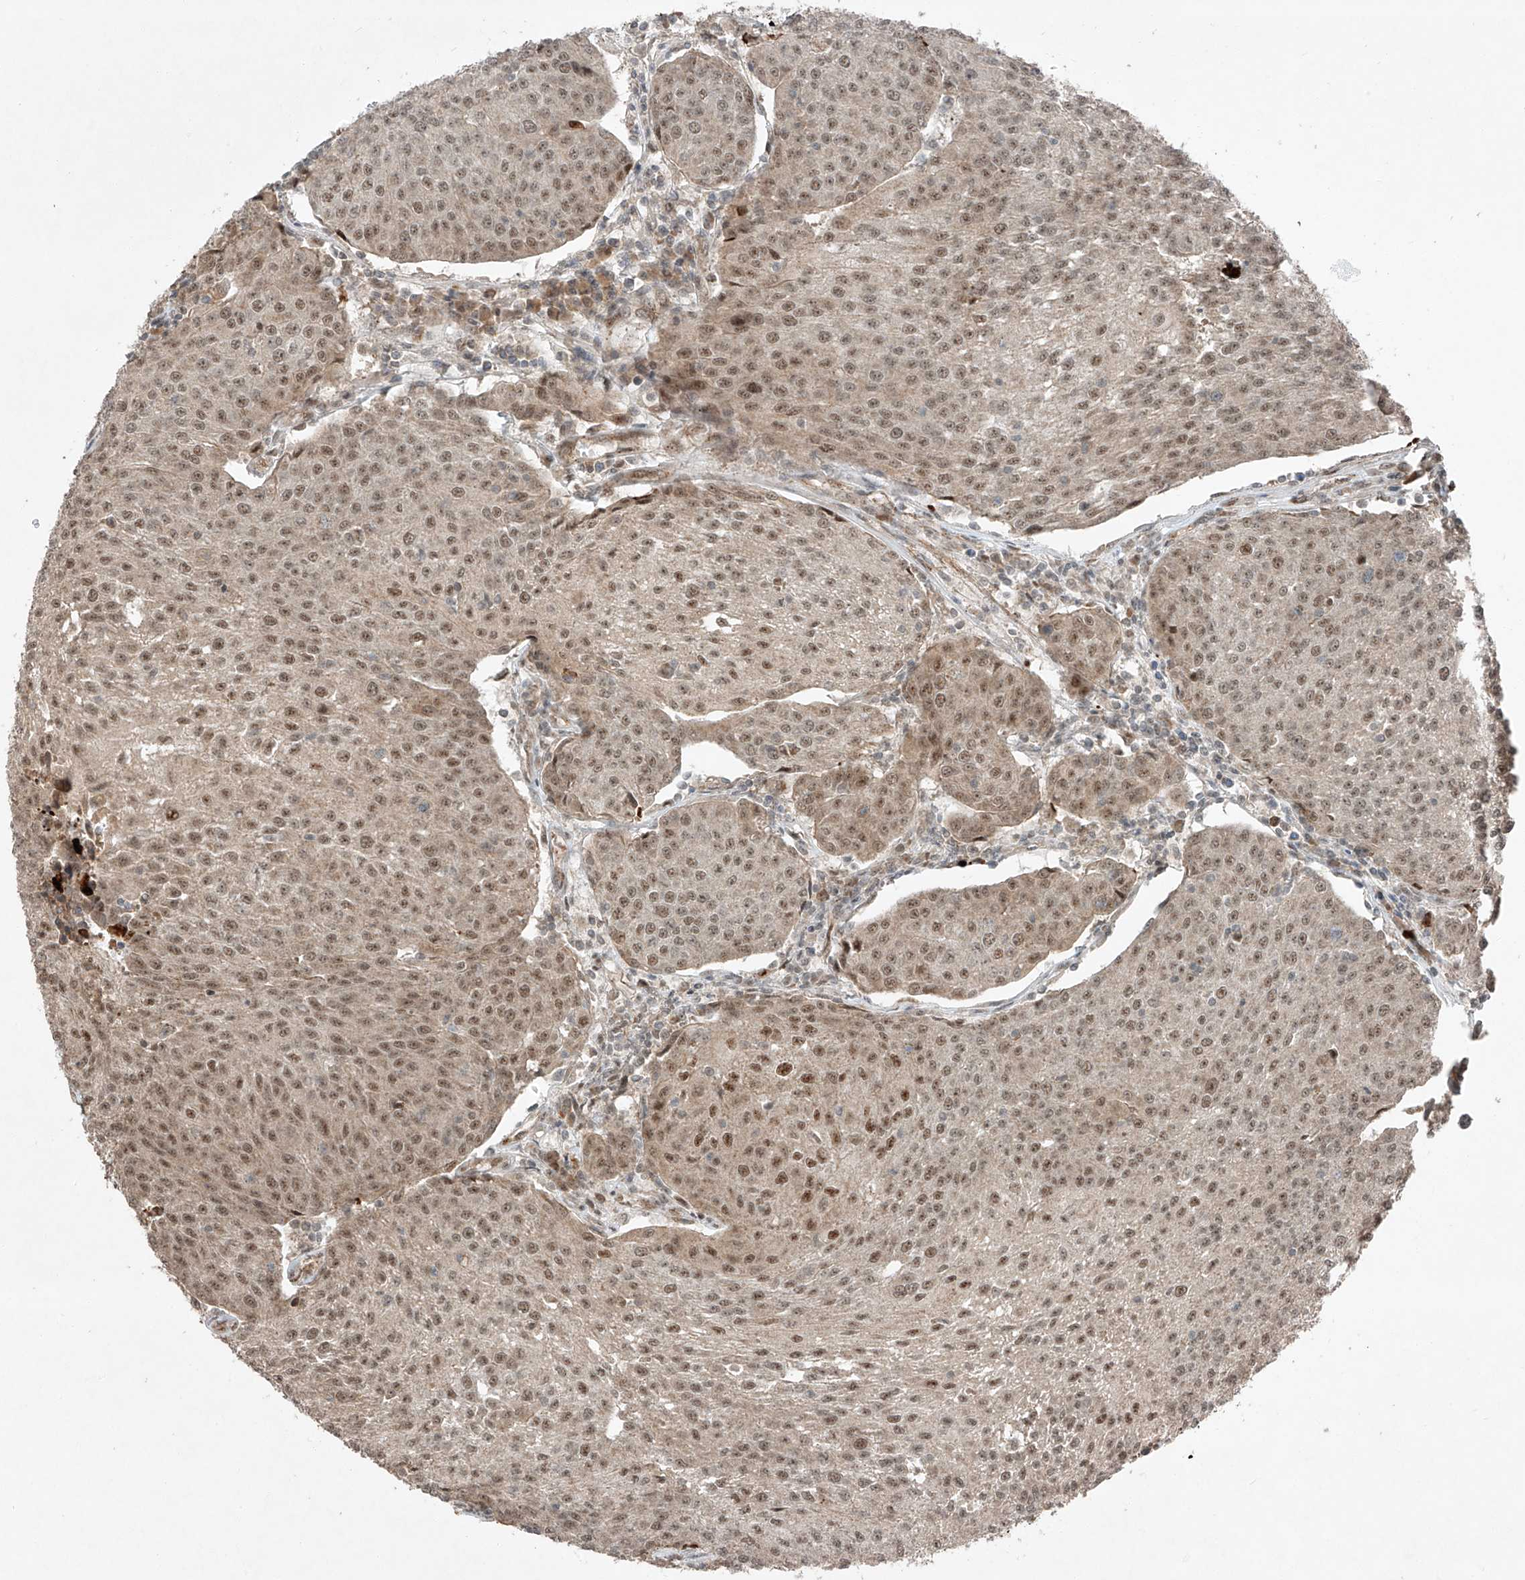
{"staining": {"intensity": "moderate", "quantity": ">75%", "location": "nuclear"}, "tissue": "urothelial cancer", "cell_type": "Tumor cells", "image_type": "cancer", "snomed": [{"axis": "morphology", "description": "Urothelial carcinoma, High grade"}, {"axis": "topography", "description": "Urinary bladder"}], "caption": "A brown stain highlights moderate nuclear expression of a protein in urothelial carcinoma (high-grade) tumor cells.", "gene": "ZNF620", "patient": {"sex": "female", "age": 85}}